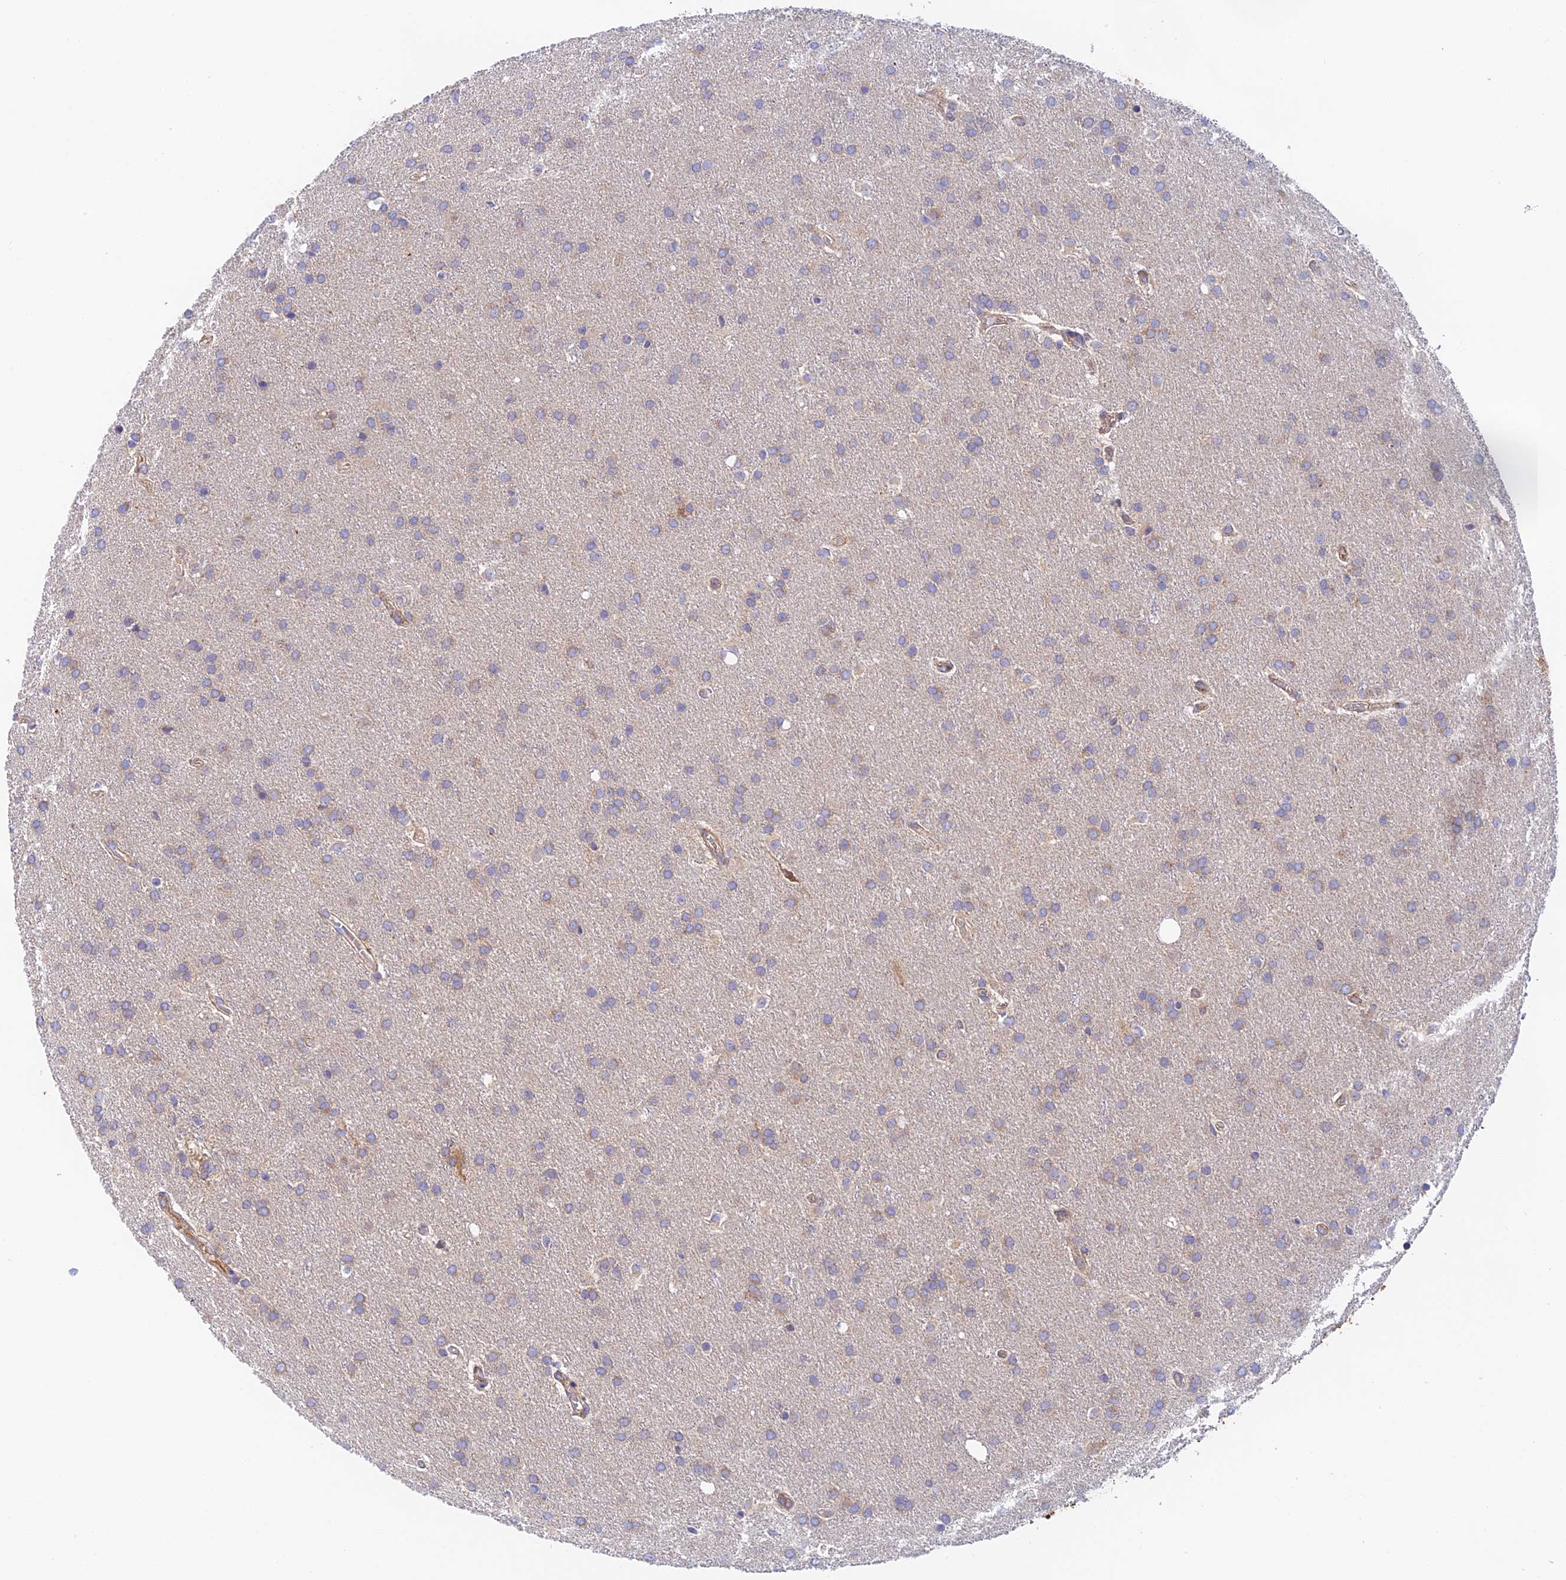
{"staining": {"intensity": "weak", "quantity": ">75%", "location": "cytoplasmic/membranous"}, "tissue": "glioma", "cell_type": "Tumor cells", "image_type": "cancer", "snomed": [{"axis": "morphology", "description": "Glioma, malignant, Low grade"}, {"axis": "topography", "description": "Brain"}], "caption": "The micrograph reveals immunohistochemical staining of glioma. There is weak cytoplasmic/membranous positivity is appreciated in about >75% of tumor cells.", "gene": "RANBP6", "patient": {"sex": "female", "age": 32}}